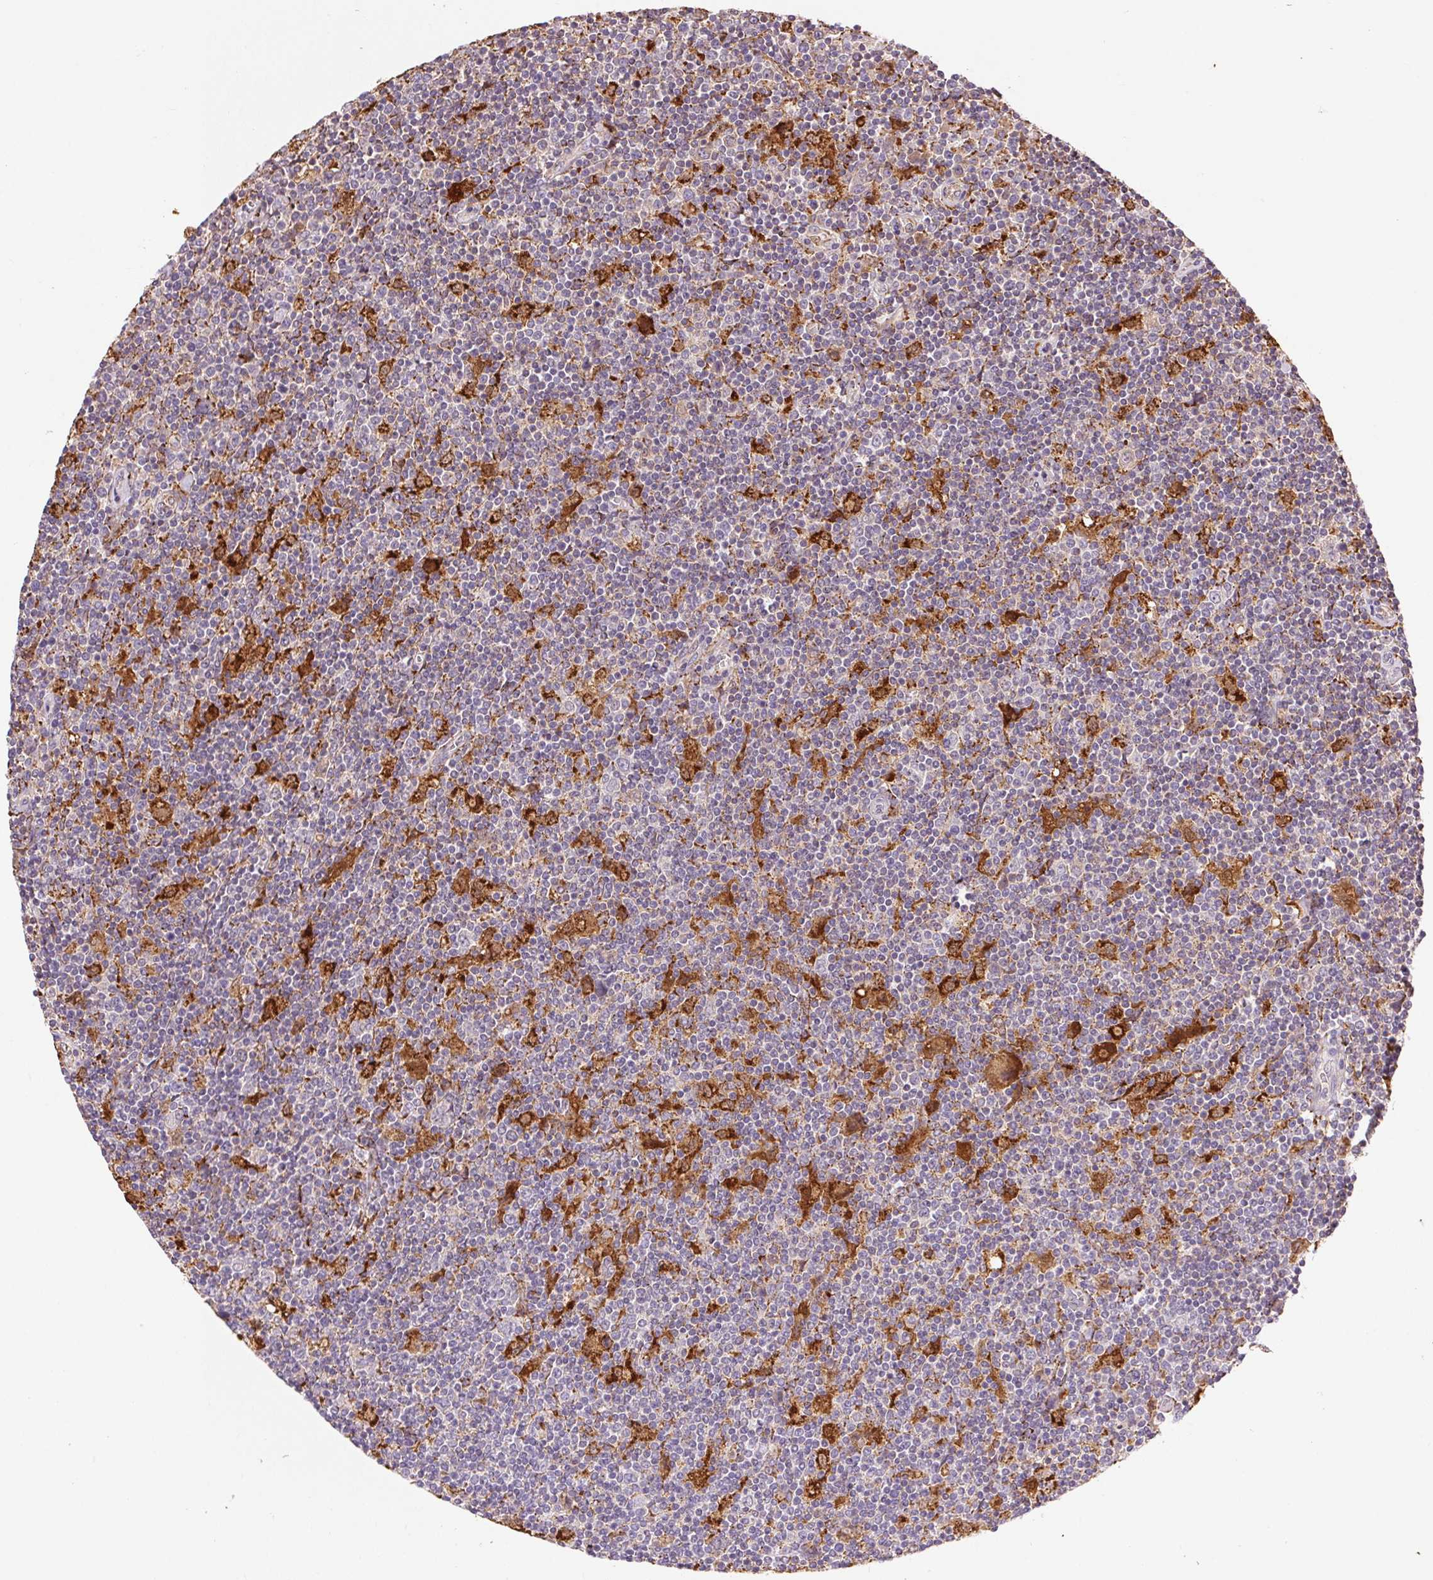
{"staining": {"intensity": "negative", "quantity": "none", "location": "none"}, "tissue": "lymphoma", "cell_type": "Tumor cells", "image_type": "cancer", "snomed": [{"axis": "morphology", "description": "Hodgkin's disease, NOS"}, {"axis": "topography", "description": "Lymph node"}], "caption": "A photomicrograph of lymphoma stained for a protein demonstrates no brown staining in tumor cells.", "gene": "FNBP1L", "patient": {"sex": "male", "age": 40}}